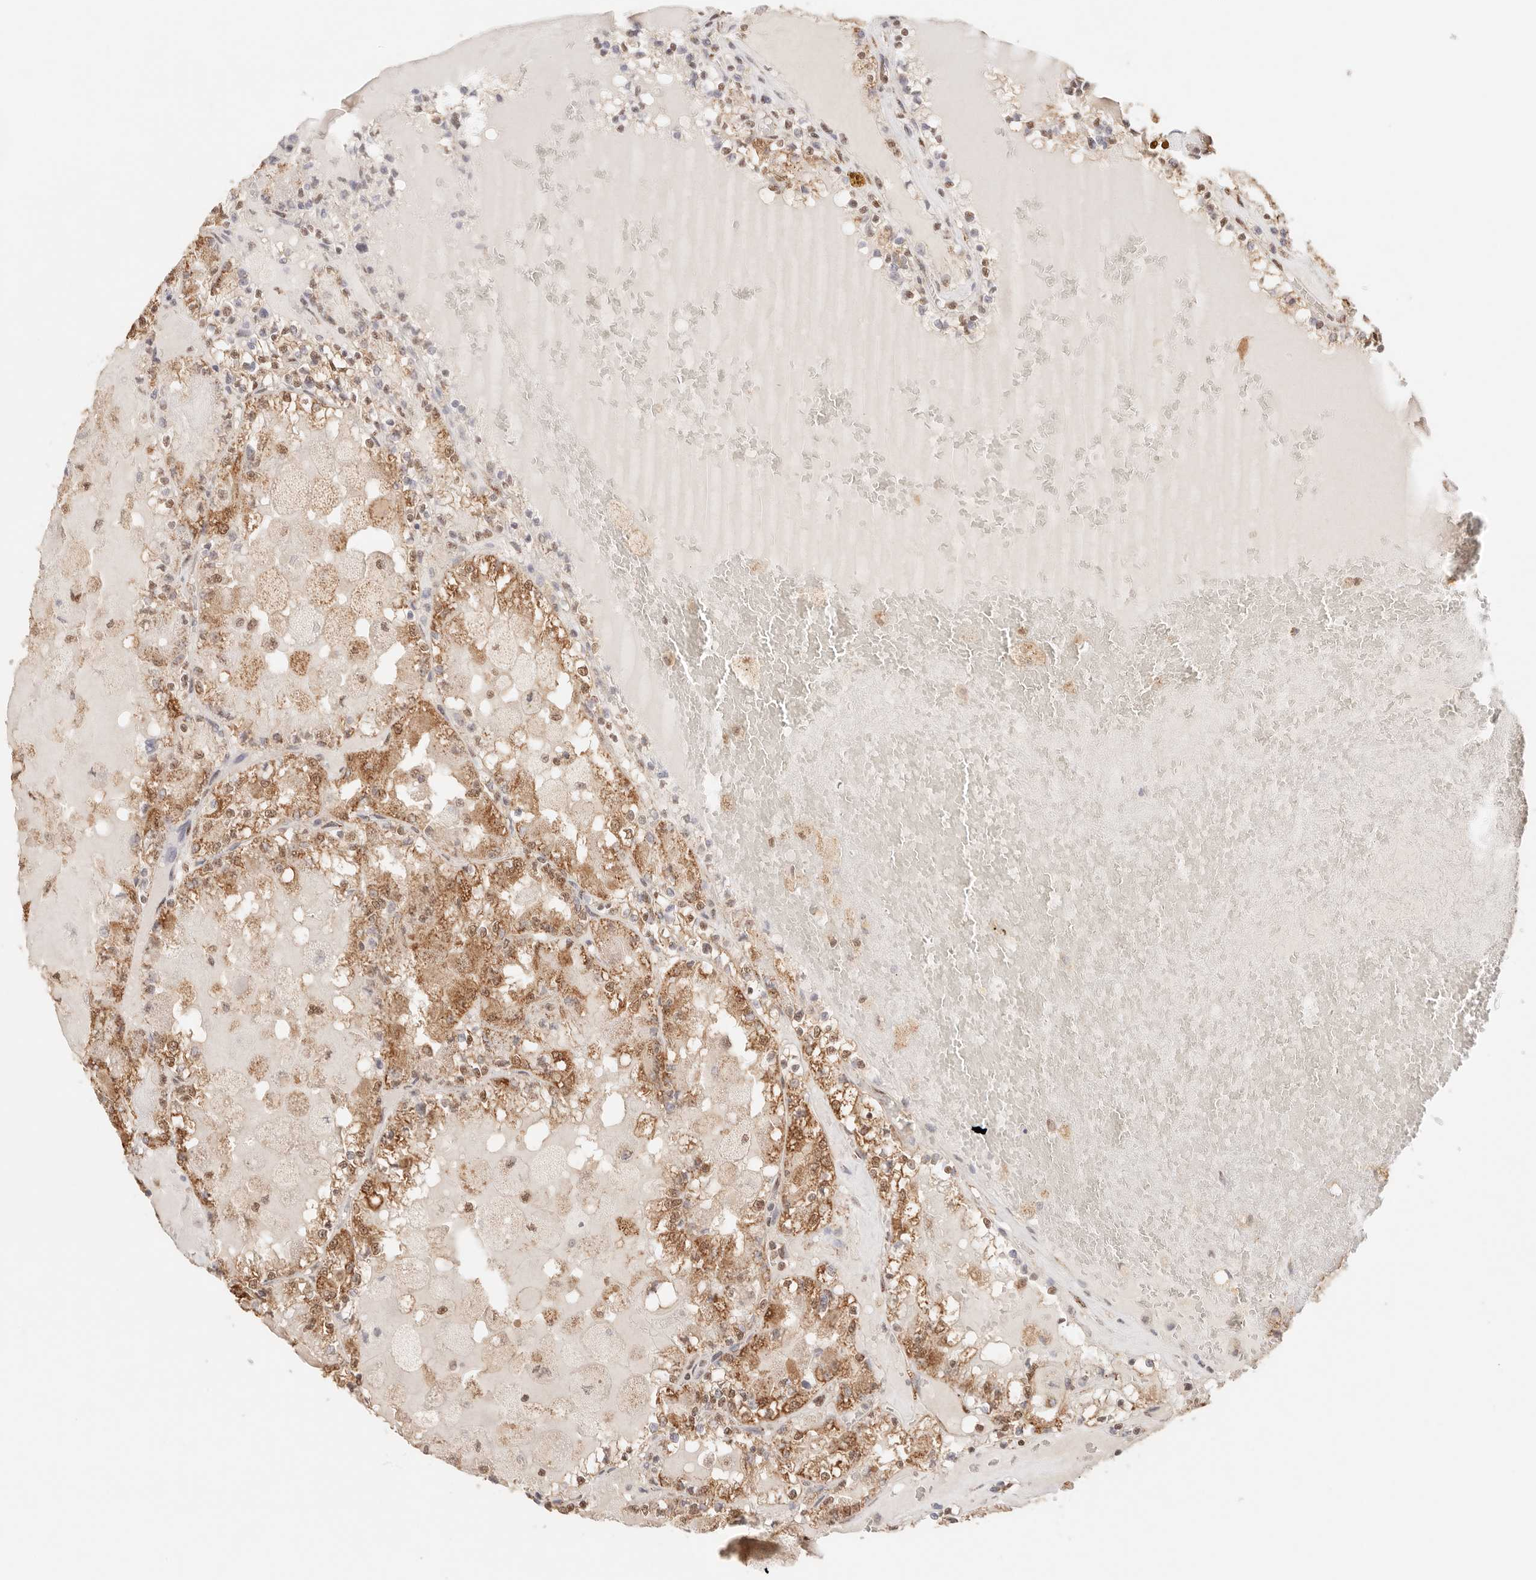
{"staining": {"intensity": "moderate", "quantity": ">75%", "location": "cytoplasmic/membranous,nuclear"}, "tissue": "renal cancer", "cell_type": "Tumor cells", "image_type": "cancer", "snomed": [{"axis": "morphology", "description": "Adenocarcinoma, NOS"}, {"axis": "topography", "description": "Kidney"}], "caption": "Protein staining of renal cancer tissue shows moderate cytoplasmic/membranous and nuclear staining in about >75% of tumor cells.", "gene": "IL1R2", "patient": {"sex": "female", "age": 56}}